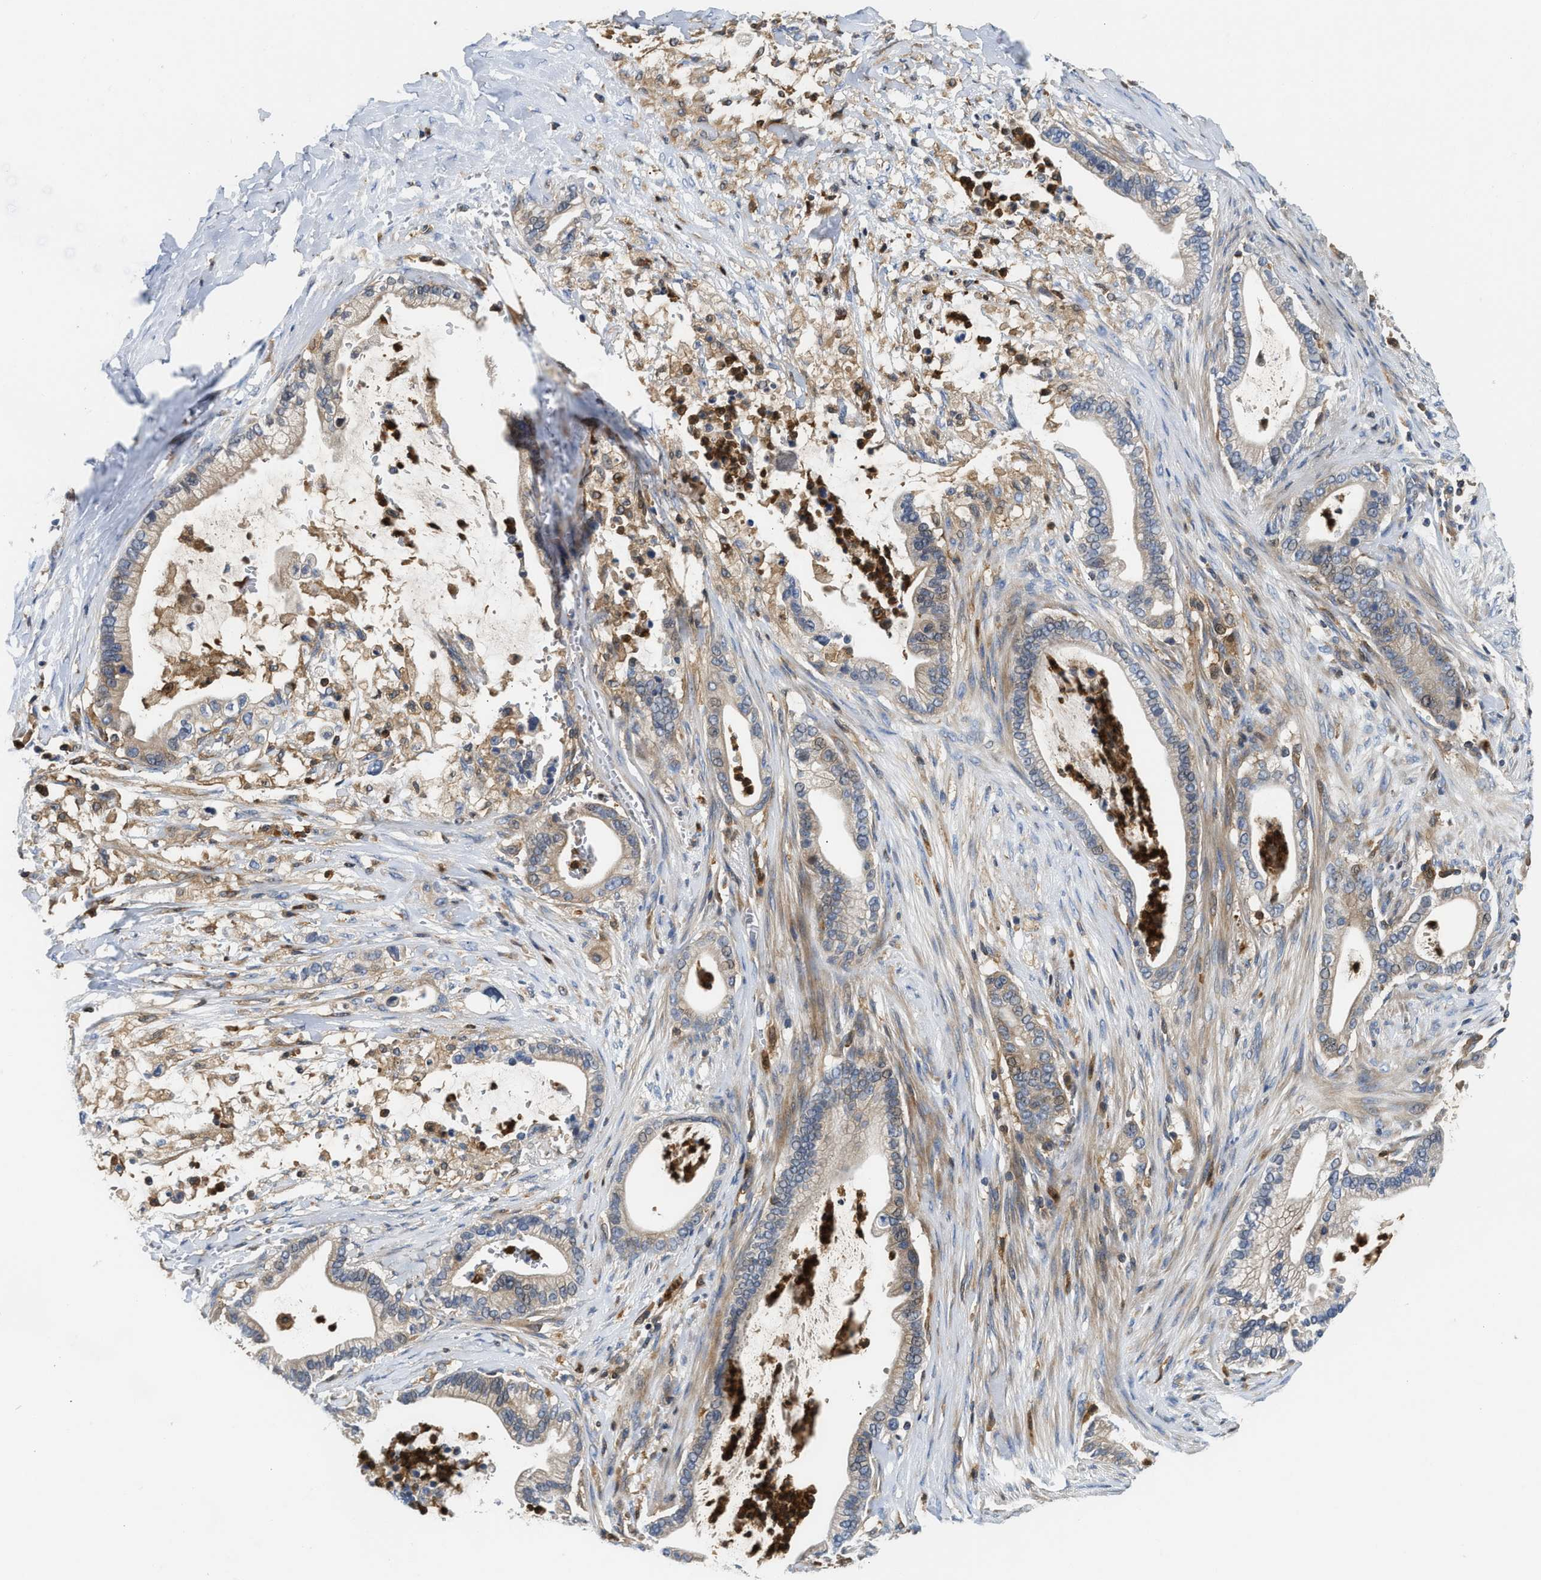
{"staining": {"intensity": "weak", "quantity": "25%-75%", "location": "cytoplasmic/membranous"}, "tissue": "pancreatic cancer", "cell_type": "Tumor cells", "image_type": "cancer", "snomed": [{"axis": "morphology", "description": "Adenocarcinoma, NOS"}, {"axis": "topography", "description": "Pancreas"}], "caption": "Immunohistochemistry photomicrograph of pancreatic cancer stained for a protein (brown), which exhibits low levels of weak cytoplasmic/membranous staining in approximately 25%-75% of tumor cells.", "gene": "OSTF1", "patient": {"sex": "male", "age": 69}}